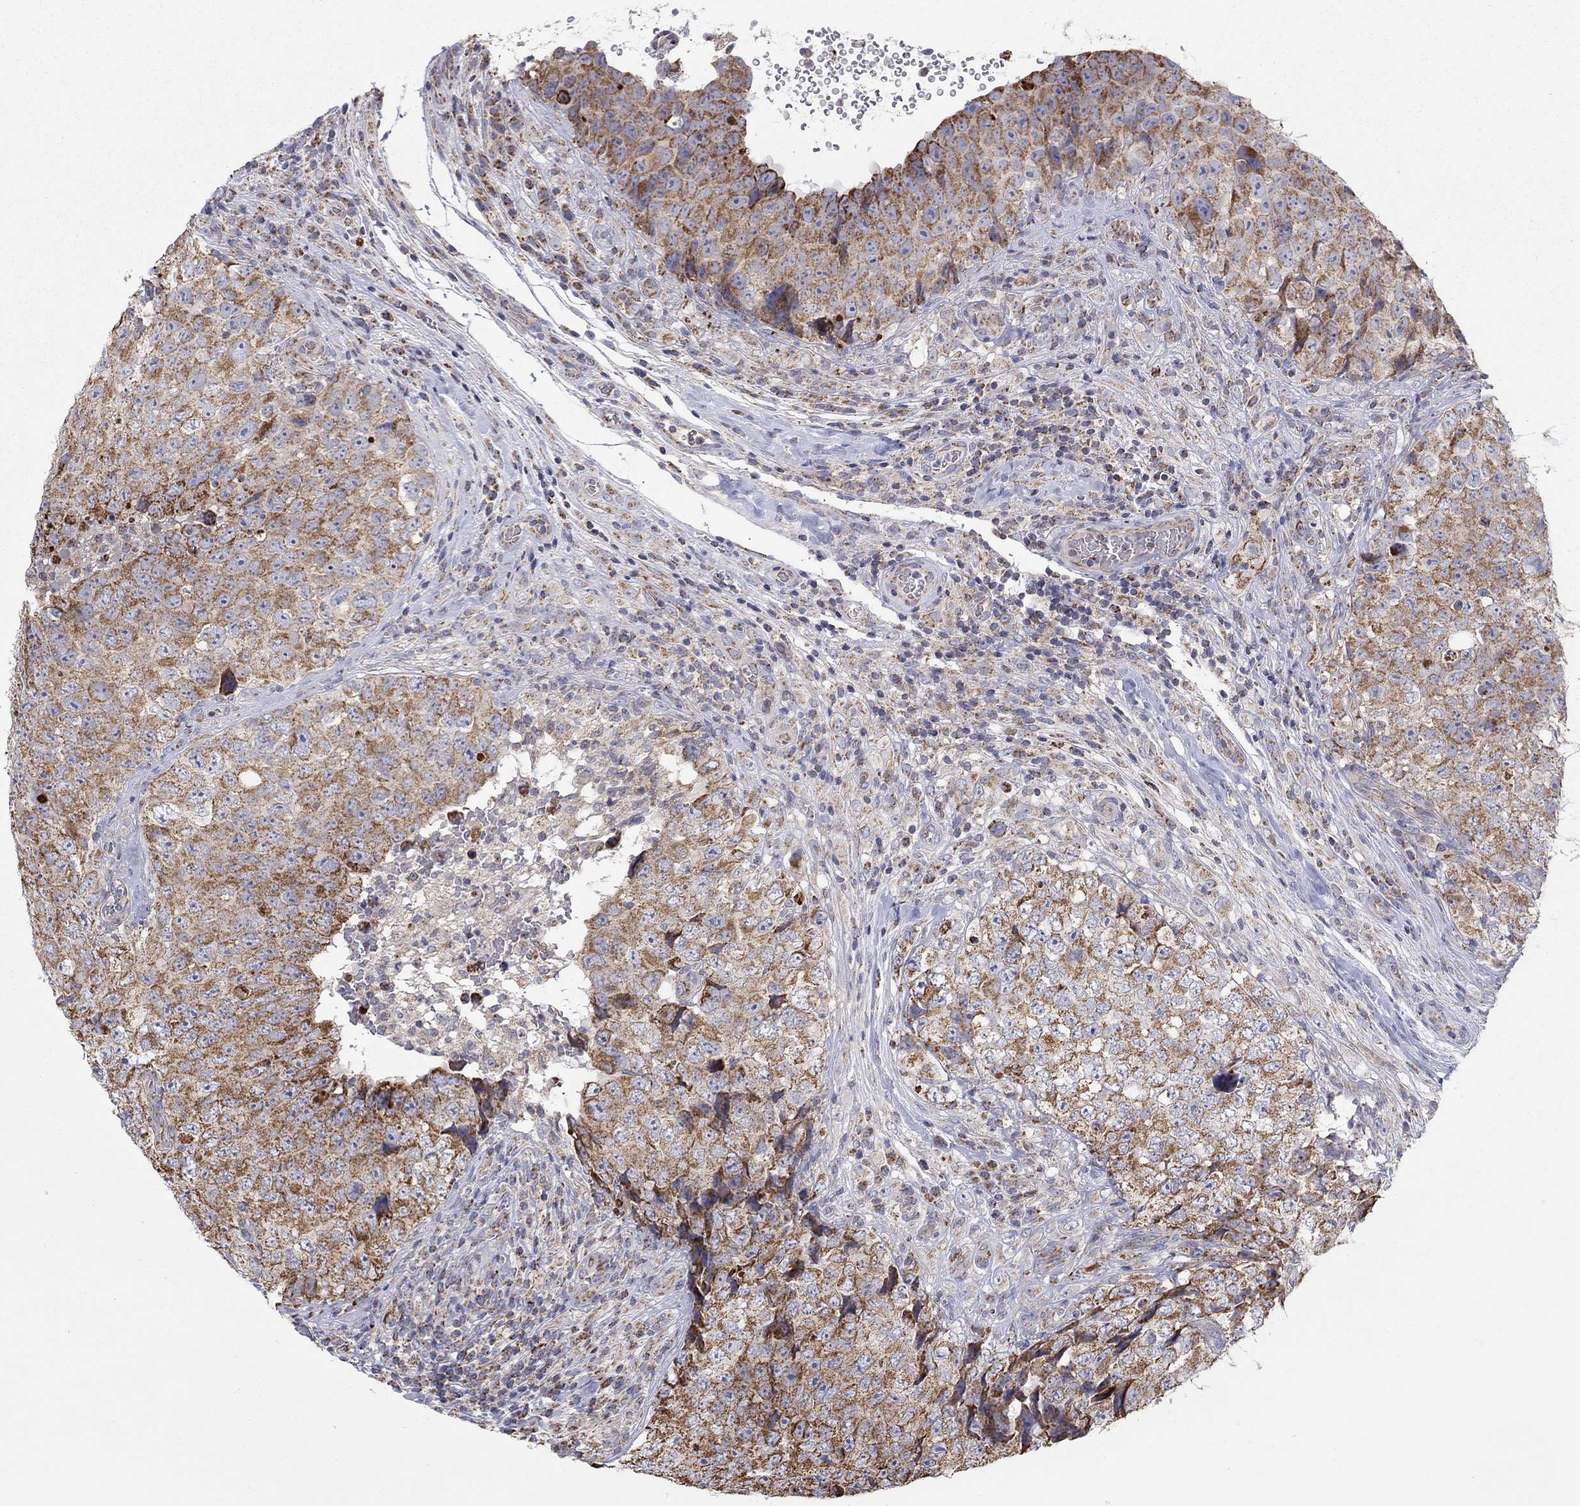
{"staining": {"intensity": "moderate", "quantity": ">75%", "location": "cytoplasmic/membranous"}, "tissue": "testis cancer", "cell_type": "Tumor cells", "image_type": "cancer", "snomed": [{"axis": "morphology", "description": "Seminoma, NOS"}, {"axis": "topography", "description": "Testis"}], "caption": "Human testis cancer stained for a protein (brown) displays moderate cytoplasmic/membranous positive expression in approximately >75% of tumor cells.", "gene": "HPS5", "patient": {"sex": "male", "age": 34}}